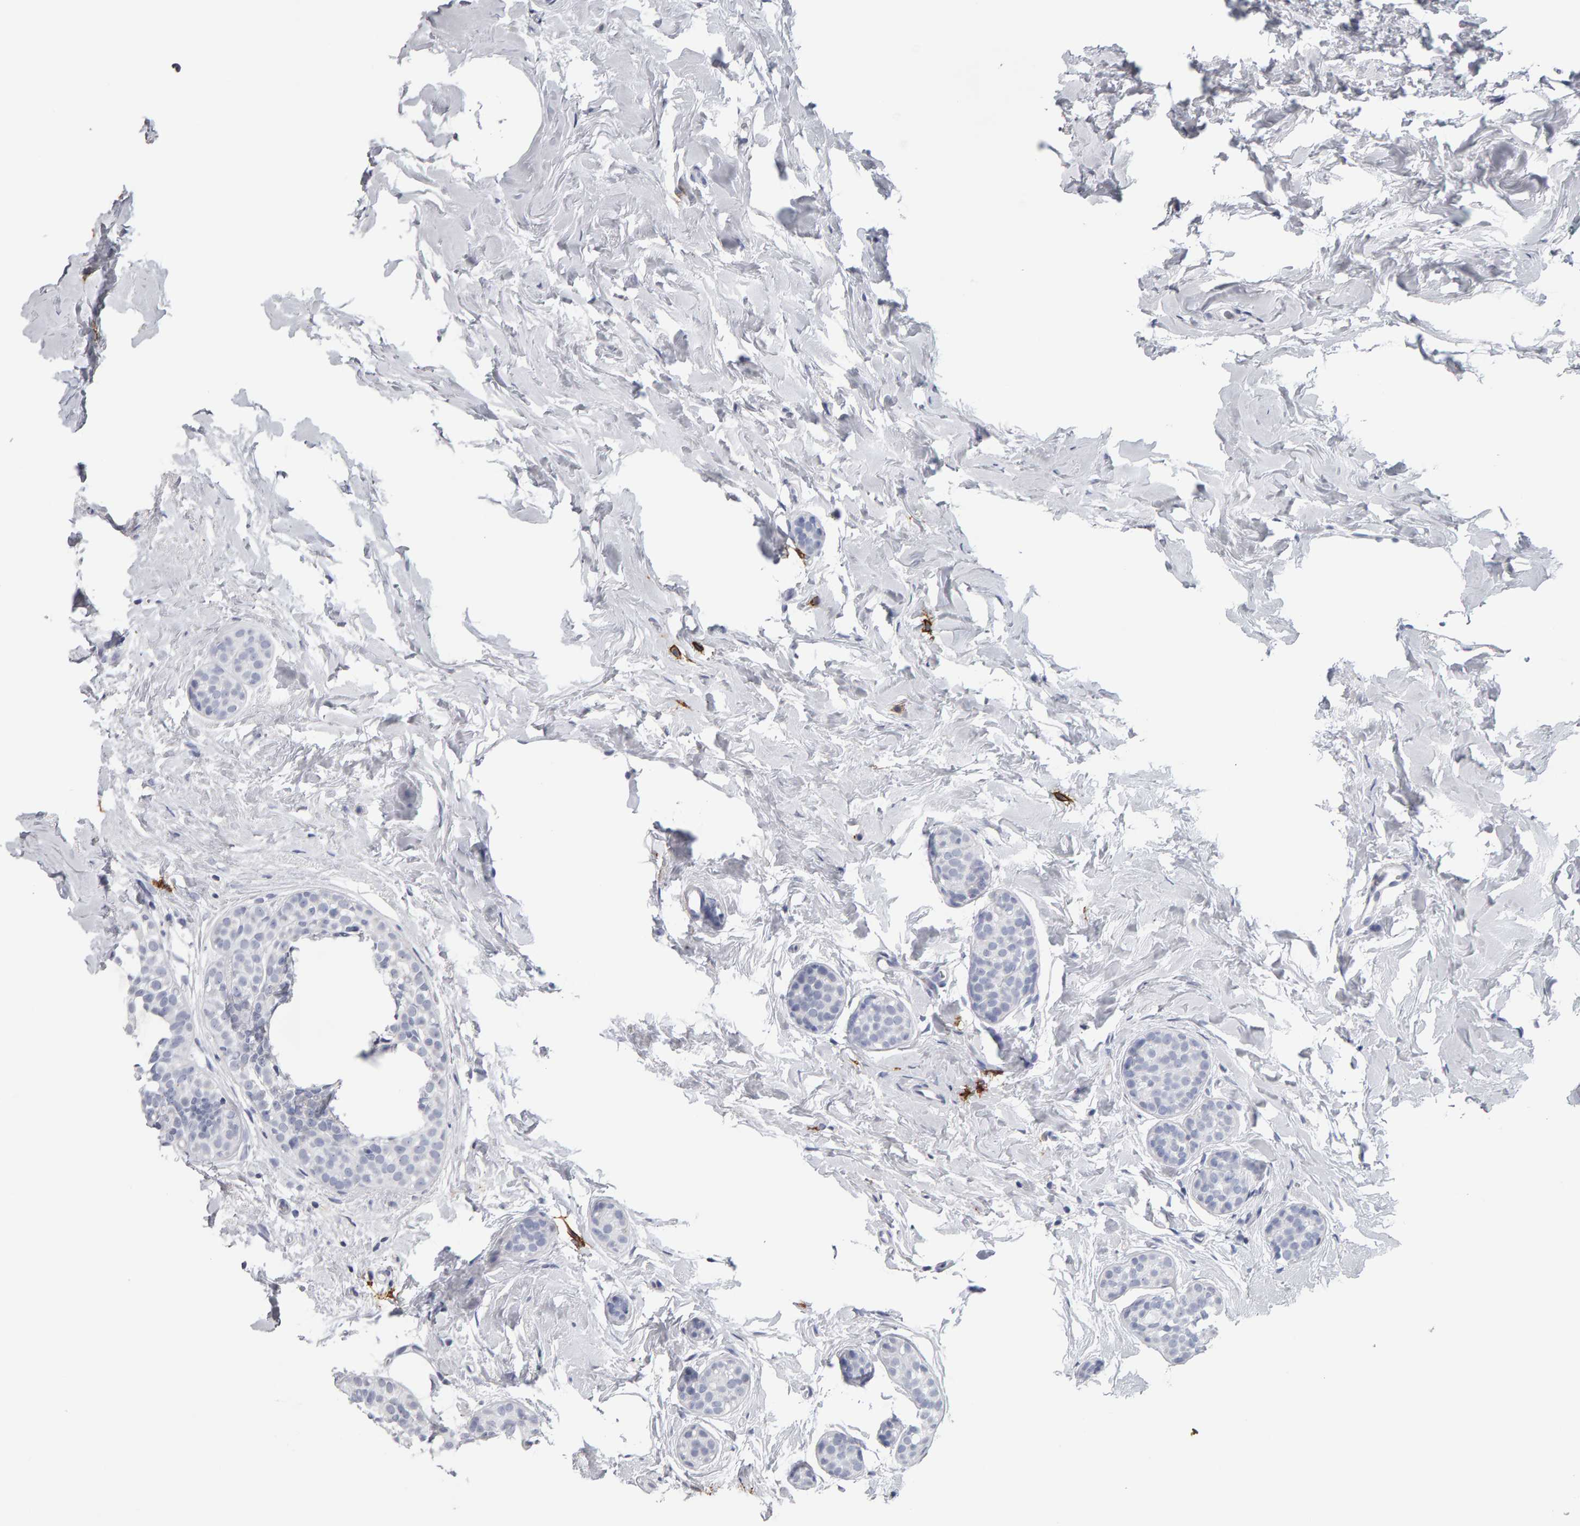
{"staining": {"intensity": "negative", "quantity": "none", "location": "none"}, "tissue": "breast cancer", "cell_type": "Tumor cells", "image_type": "cancer", "snomed": [{"axis": "morphology", "description": "Duct carcinoma"}, {"axis": "topography", "description": "Breast"}], "caption": "DAB immunohistochemical staining of breast cancer (infiltrating ductal carcinoma) demonstrates no significant expression in tumor cells.", "gene": "CD38", "patient": {"sex": "female", "age": 55}}